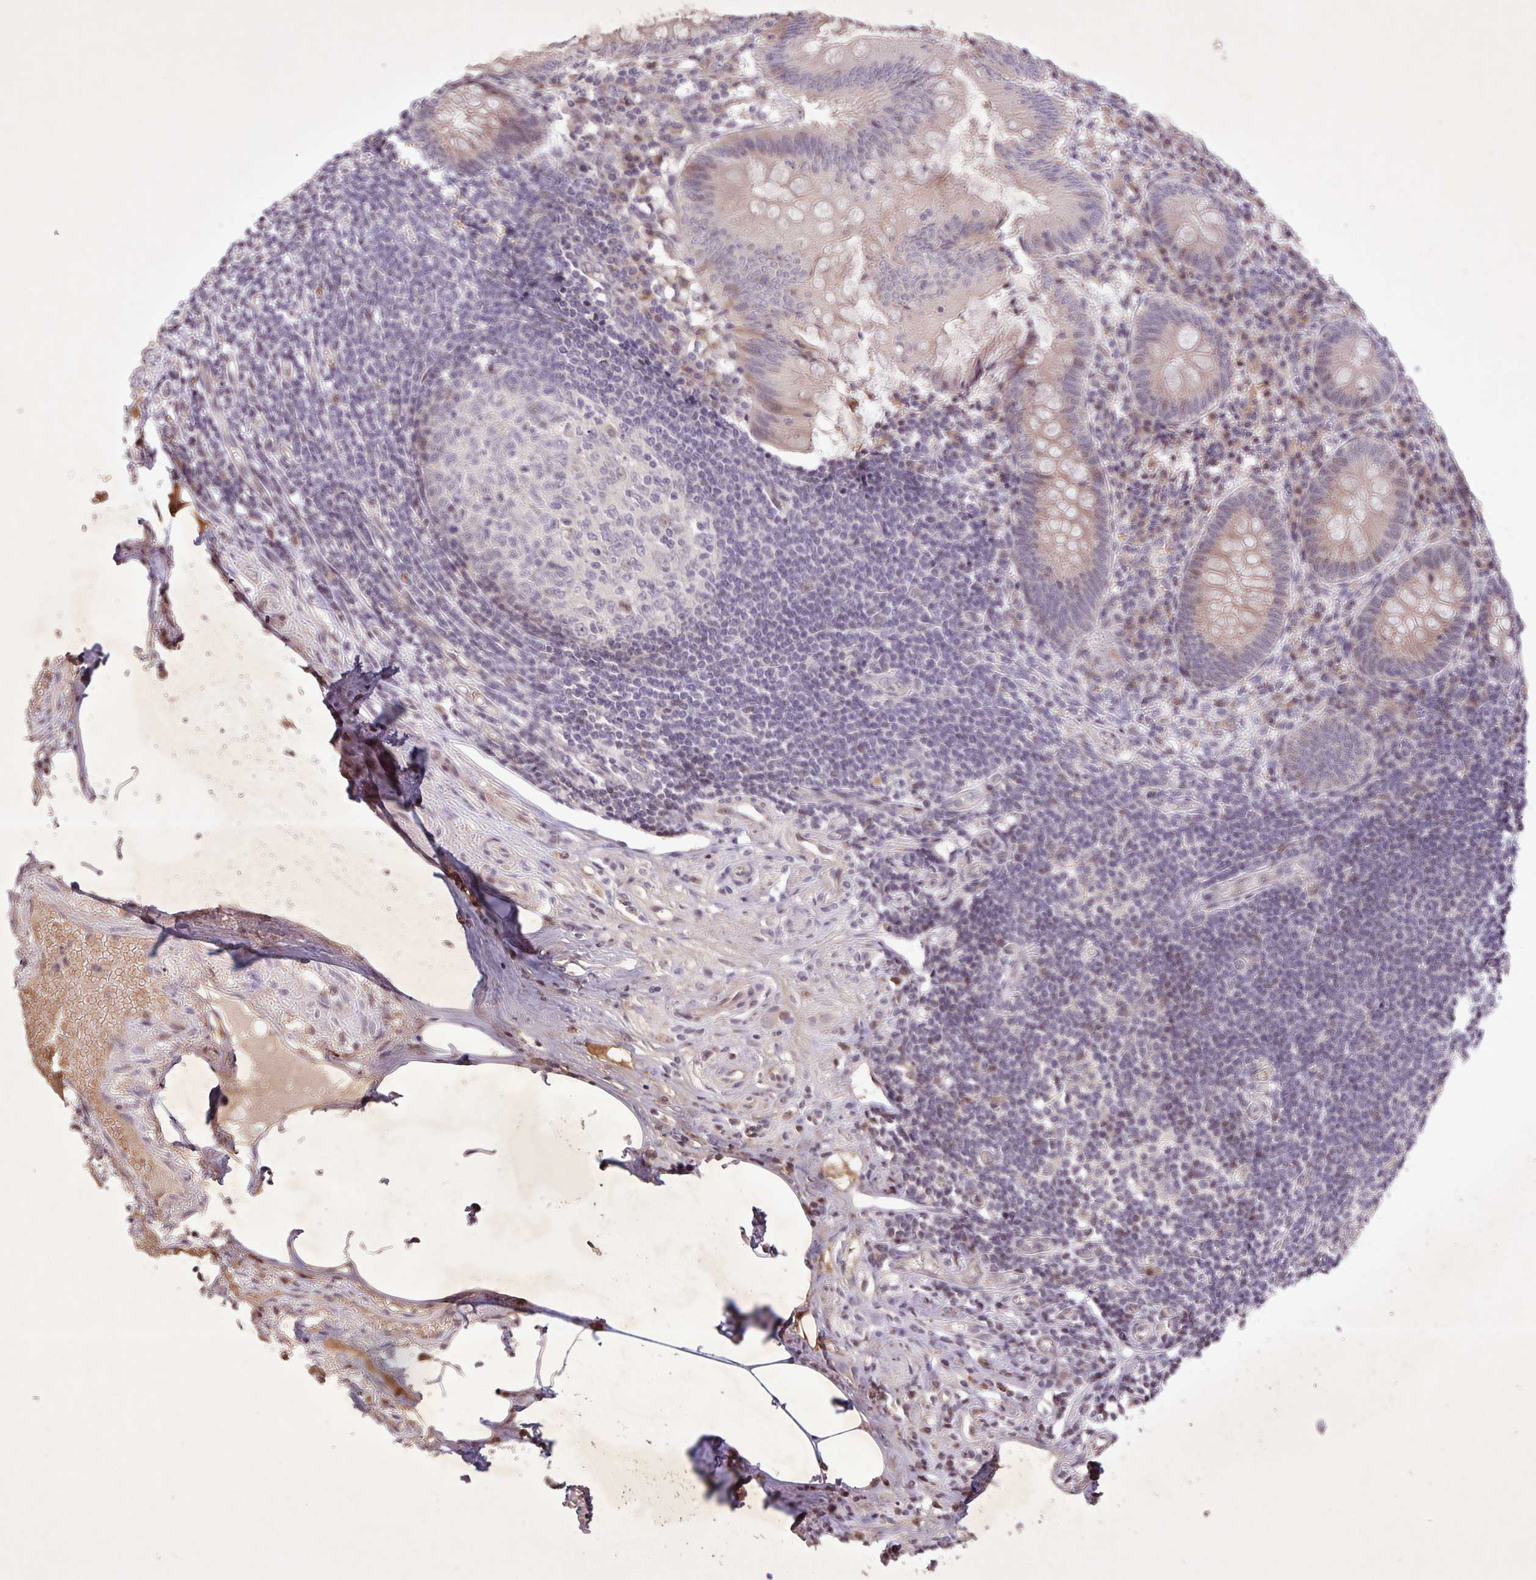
{"staining": {"intensity": "moderate", "quantity": ">75%", "location": "cytoplasmic/membranous,nuclear"}, "tissue": "appendix", "cell_type": "Glandular cells", "image_type": "normal", "snomed": [{"axis": "morphology", "description": "Normal tissue, NOS"}, {"axis": "topography", "description": "Appendix"}], "caption": "This is a histology image of IHC staining of benign appendix, which shows moderate expression in the cytoplasmic/membranous,nuclear of glandular cells.", "gene": "GDF2", "patient": {"sex": "female", "age": 57}}